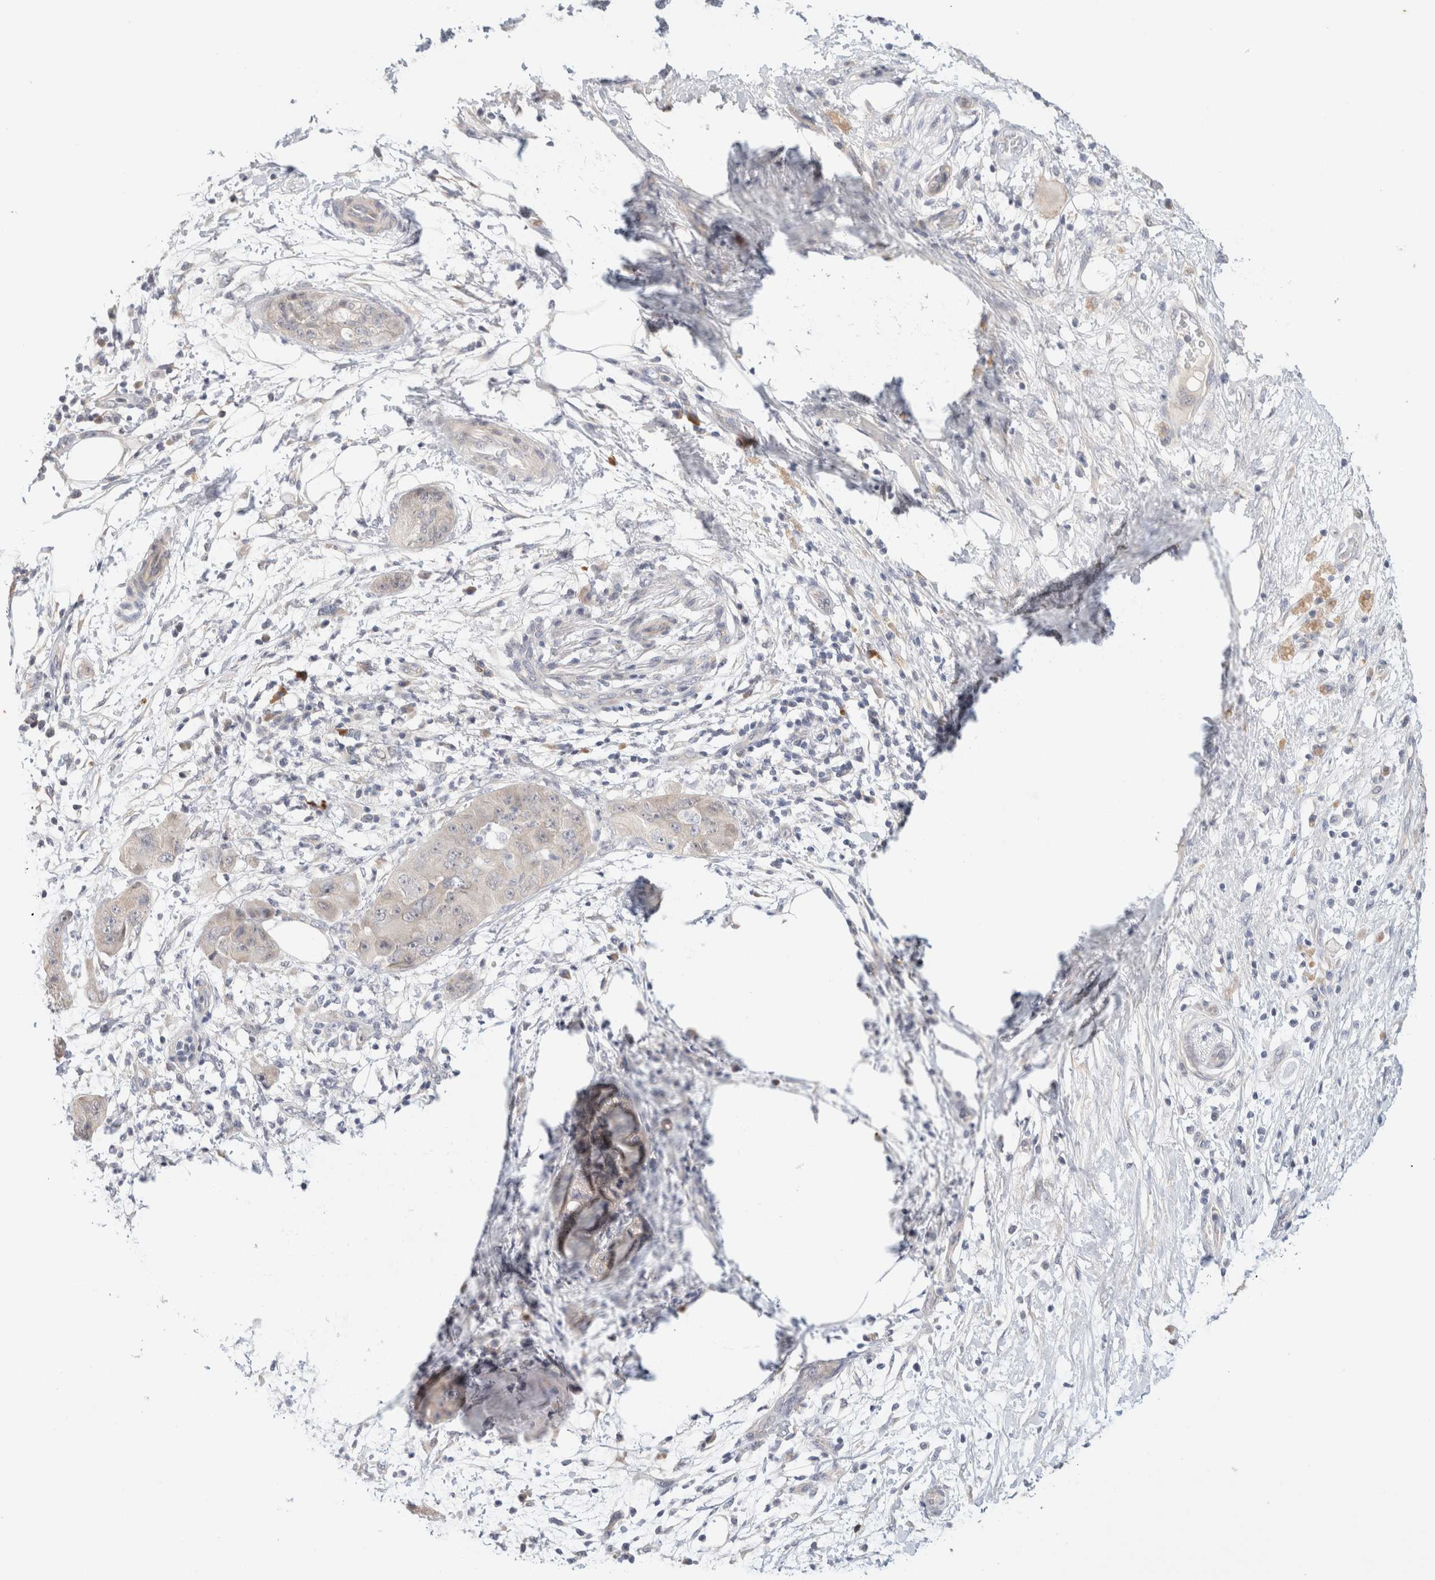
{"staining": {"intensity": "negative", "quantity": "none", "location": "none"}, "tissue": "pancreatic cancer", "cell_type": "Tumor cells", "image_type": "cancer", "snomed": [{"axis": "morphology", "description": "Adenocarcinoma, NOS"}, {"axis": "topography", "description": "Pancreas"}], "caption": "DAB immunohistochemical staining of human pancreatic adenocarcinoma displays no significant positivity in tumor cells.", "gene": "SPRTN", "patient": {"sex": "female", "age": 78}}